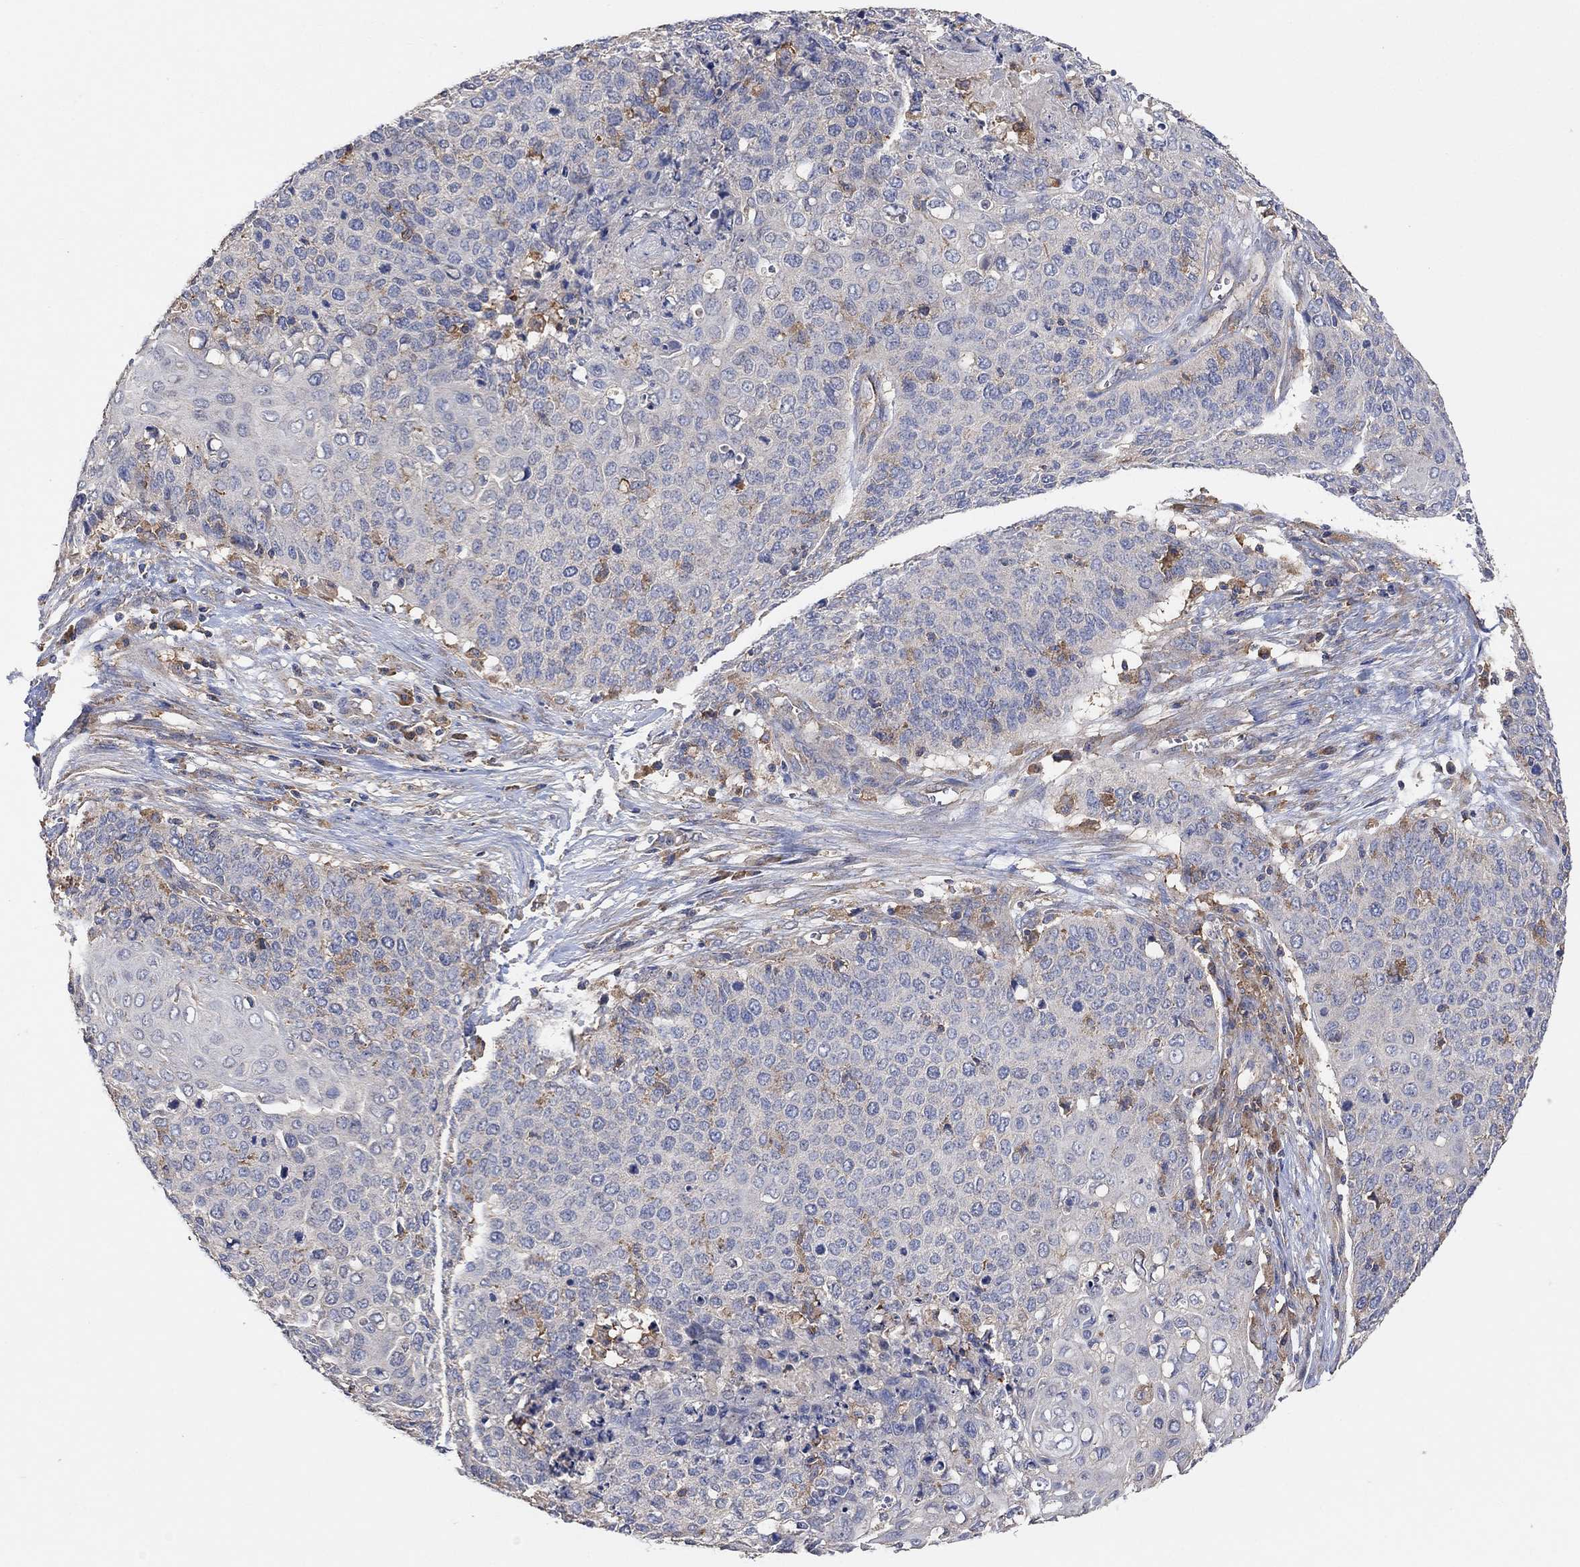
{"staining": {"intensity": "moderate", "quantity": "<25%", "location": "cytoplasmic/membranous"}, "tissue": "cervical cancer", "cell_type": "Tumor cells", "image_type": "cancer", "snomed": [{"axis": "morphology", "description": "Squamous cell carcinoma, NOS"}, {"axis": "topography", "description": "Cervix"}], "caption": "Squamous cell carcinoma (cervical) was stained to show a protein in brown. There is low levels of moderate cytoplasmic/membranous positivity in about <25% of tumor cells. (Stains: DAB in brown, nuclei in blue, Microscopy: brightfield microscopy at high magnification).", "gene": "BLOC1S3", "patient": {"sex": "female", "age": 39}}